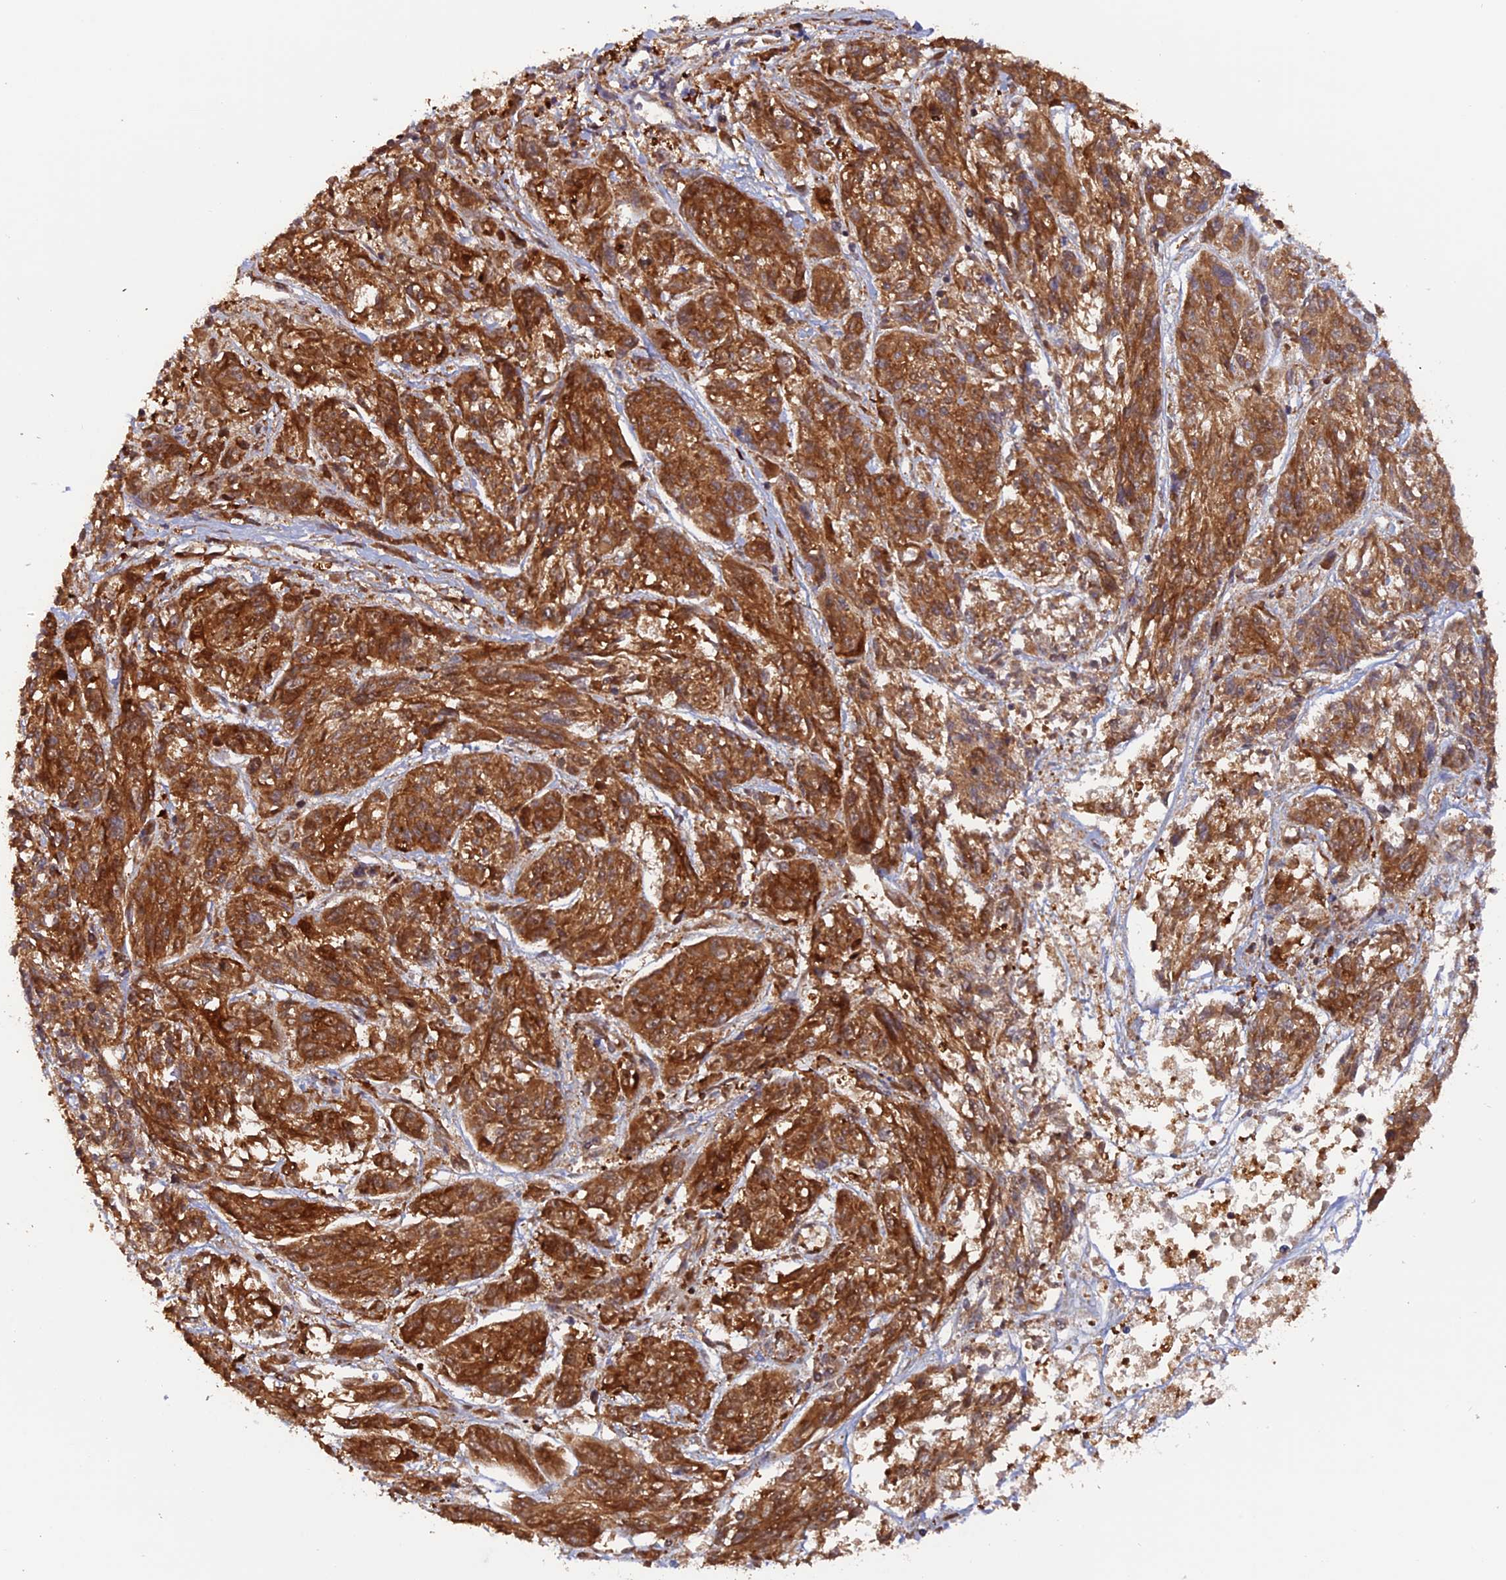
{"staining": {"intensity": "moderate", "quantity": ">75%", "location": "cytoplasmic/membranous"}, "tissue": "melanoma", "cell_type": "Tumor cells", "image_type": "cancer", "snomed": [{"axis": "morphology", "description": "Malignant melanoma, NOS"}, {"axis": "topography", "description": "Skin"}], "caption": "Melanoma stained with DAB immunohistochemistry demonstrates medium levels of moderate cytoplasmic/membranous expression in about >75% of tumor cells. The staining was performed using DAB (3,3'-diaminobenzidine) to visualize the protein expression in brown, while the nuclei were stained in blue with hematoxylin (Magnification: 20x).", "gene": "DTYMK", "patient": {"sex": "male", "age": 53}}